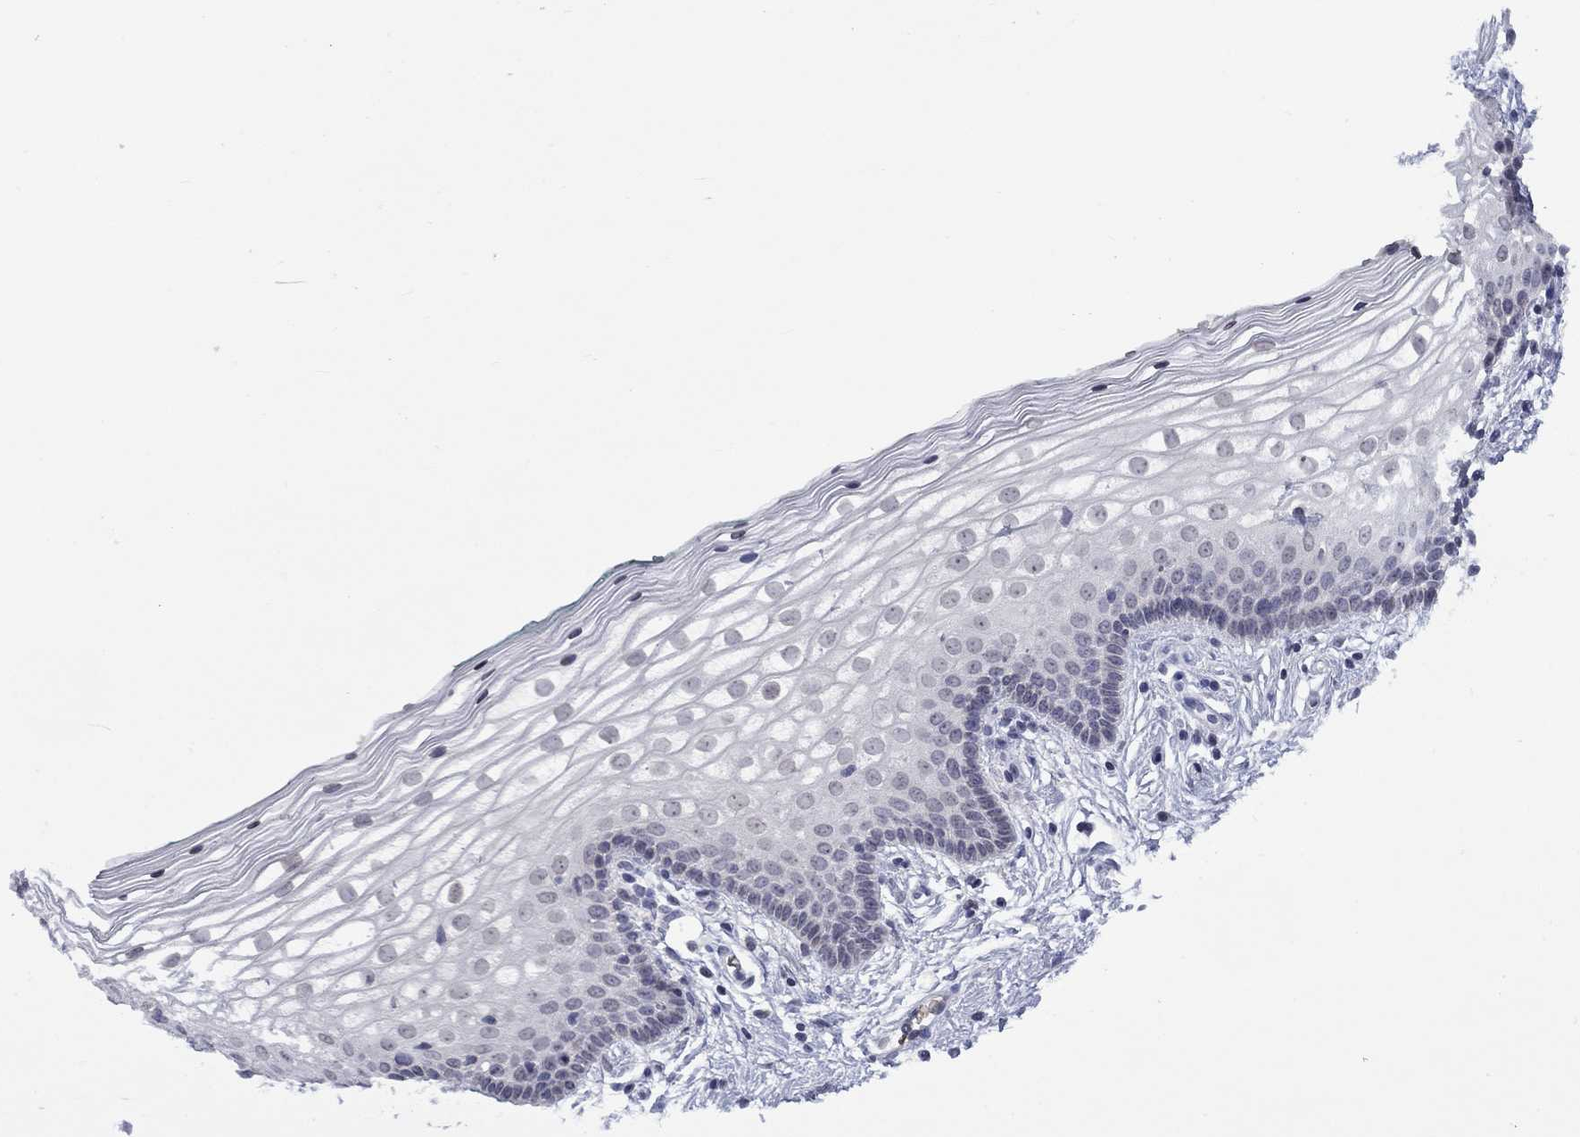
{"staining": {"intensity": "negative", "quantity": "none", "location": "none"}, "tissue": "vagina", "cell_type": "Squamous epithelial cells", "image_type": "normal", "snomed": [{"axis": "morphology", "description": "Normal tissue, NOS"}, {"axis": "topography", "description": "Vagina"}], "caption": "Immunohistochemistry image of unremarkable vagina: vagina stained with DAB (3,3'-diaminobenzidine) shows no significant protein staining in squamous epithelial cells. (DAB (3,3'-diaminobenzidine) immunohistochemistry (IHC) with hematoxylin counter stain).", "gene": "NSMF", "patient": {"sex": "female", "age": 36}}